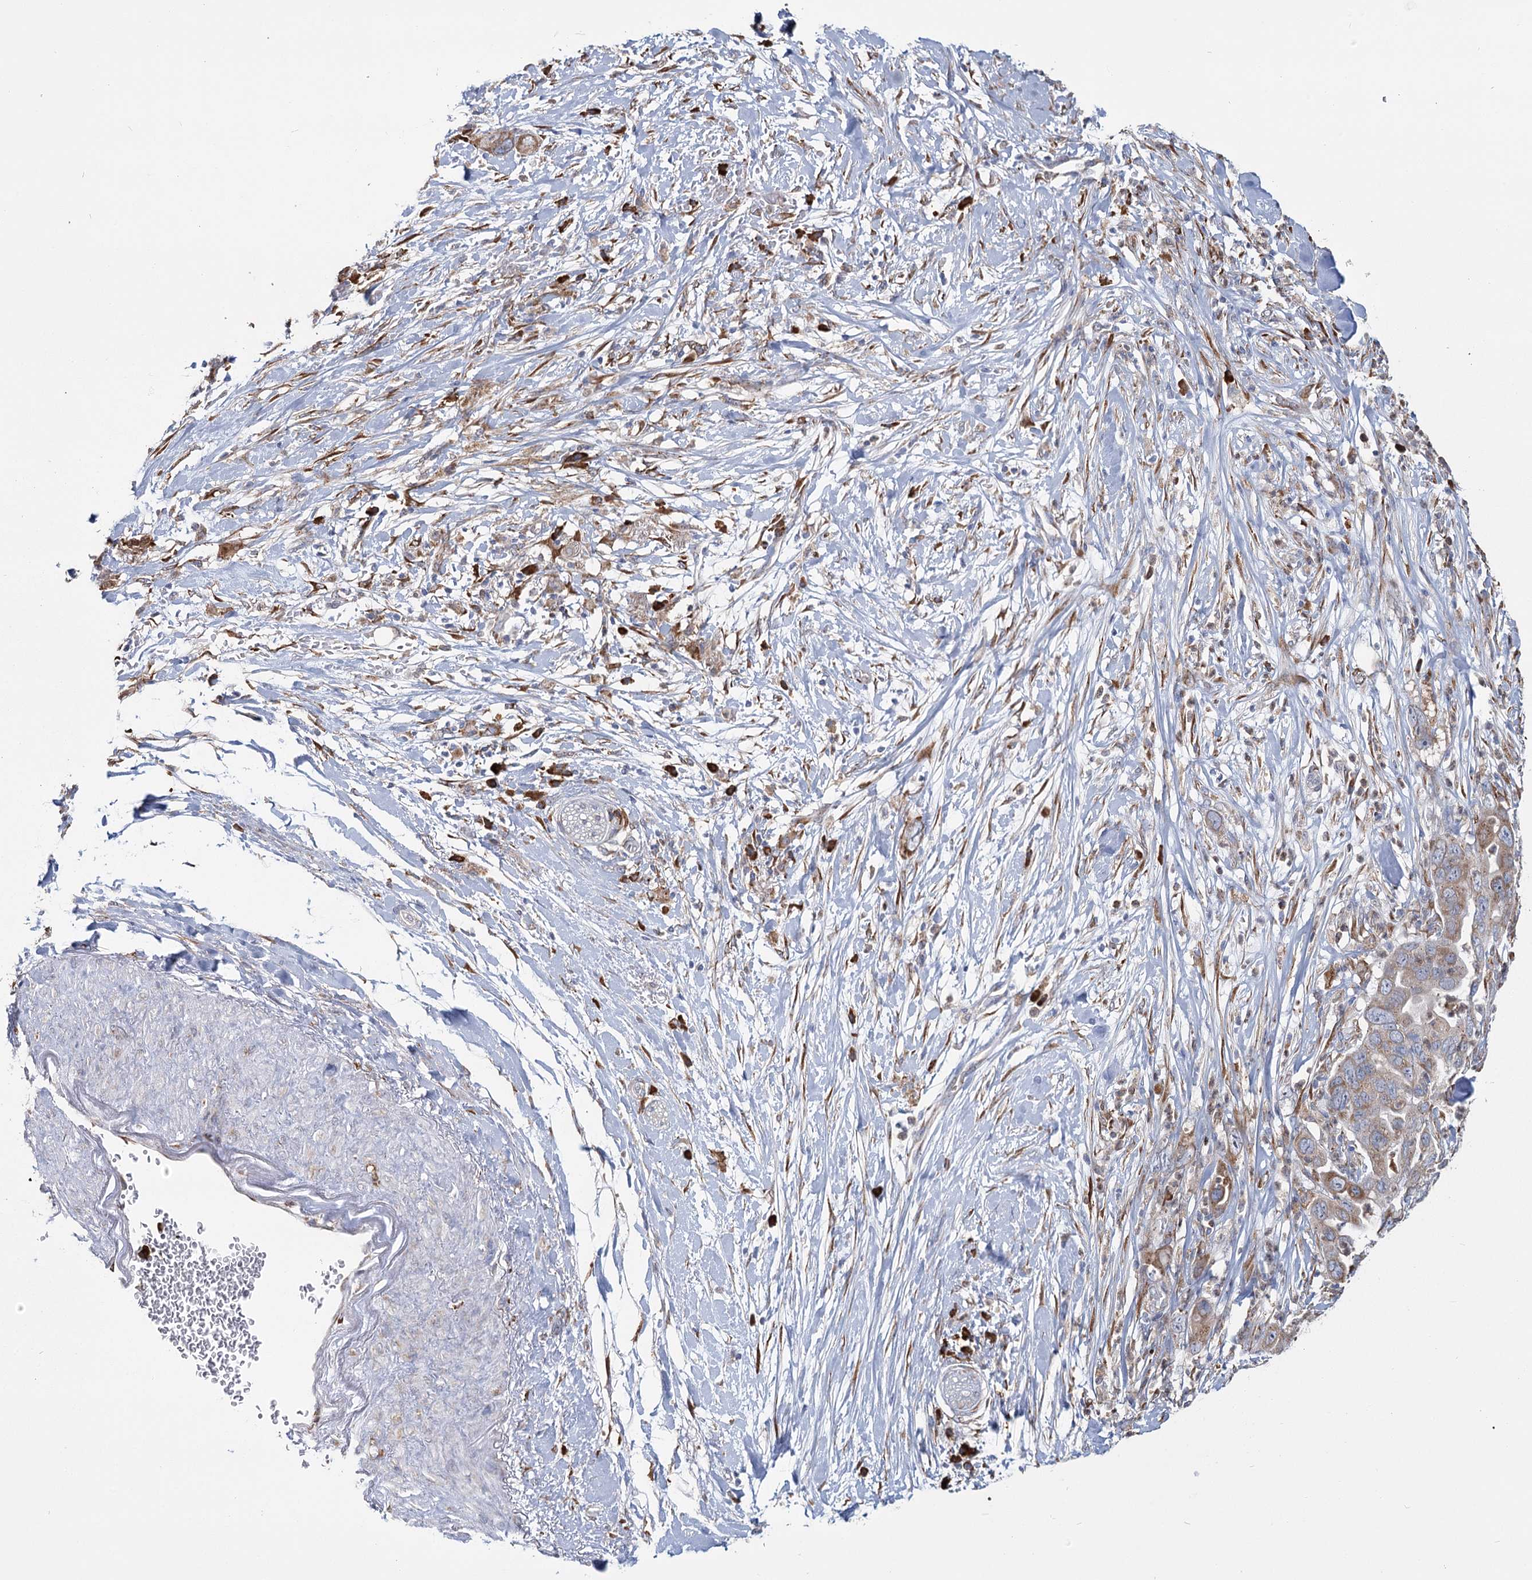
{"staining": {"intensity": "weak", "quantity": ">75%", "location": "cytoplasmic/membranous"}, "tissue": "pancreatic cancer", "cell_type": "Tumor cells", "image_type": "cancer", "snomed": [{"axis": "morphology", "description": "Adenocarcinoma, NOS"}, {"axis": "topography", "description": "Pancreas"}], "caption": "Immunohistochemical staining of human pancreatic cancer (adenocarcinoma) displays low levels of weak cytoplasmic/membranous protein staining in about >75% of tumor cells.", "gene": "ZCCHC9", "patient": {"sex": "female", "age": 71}}